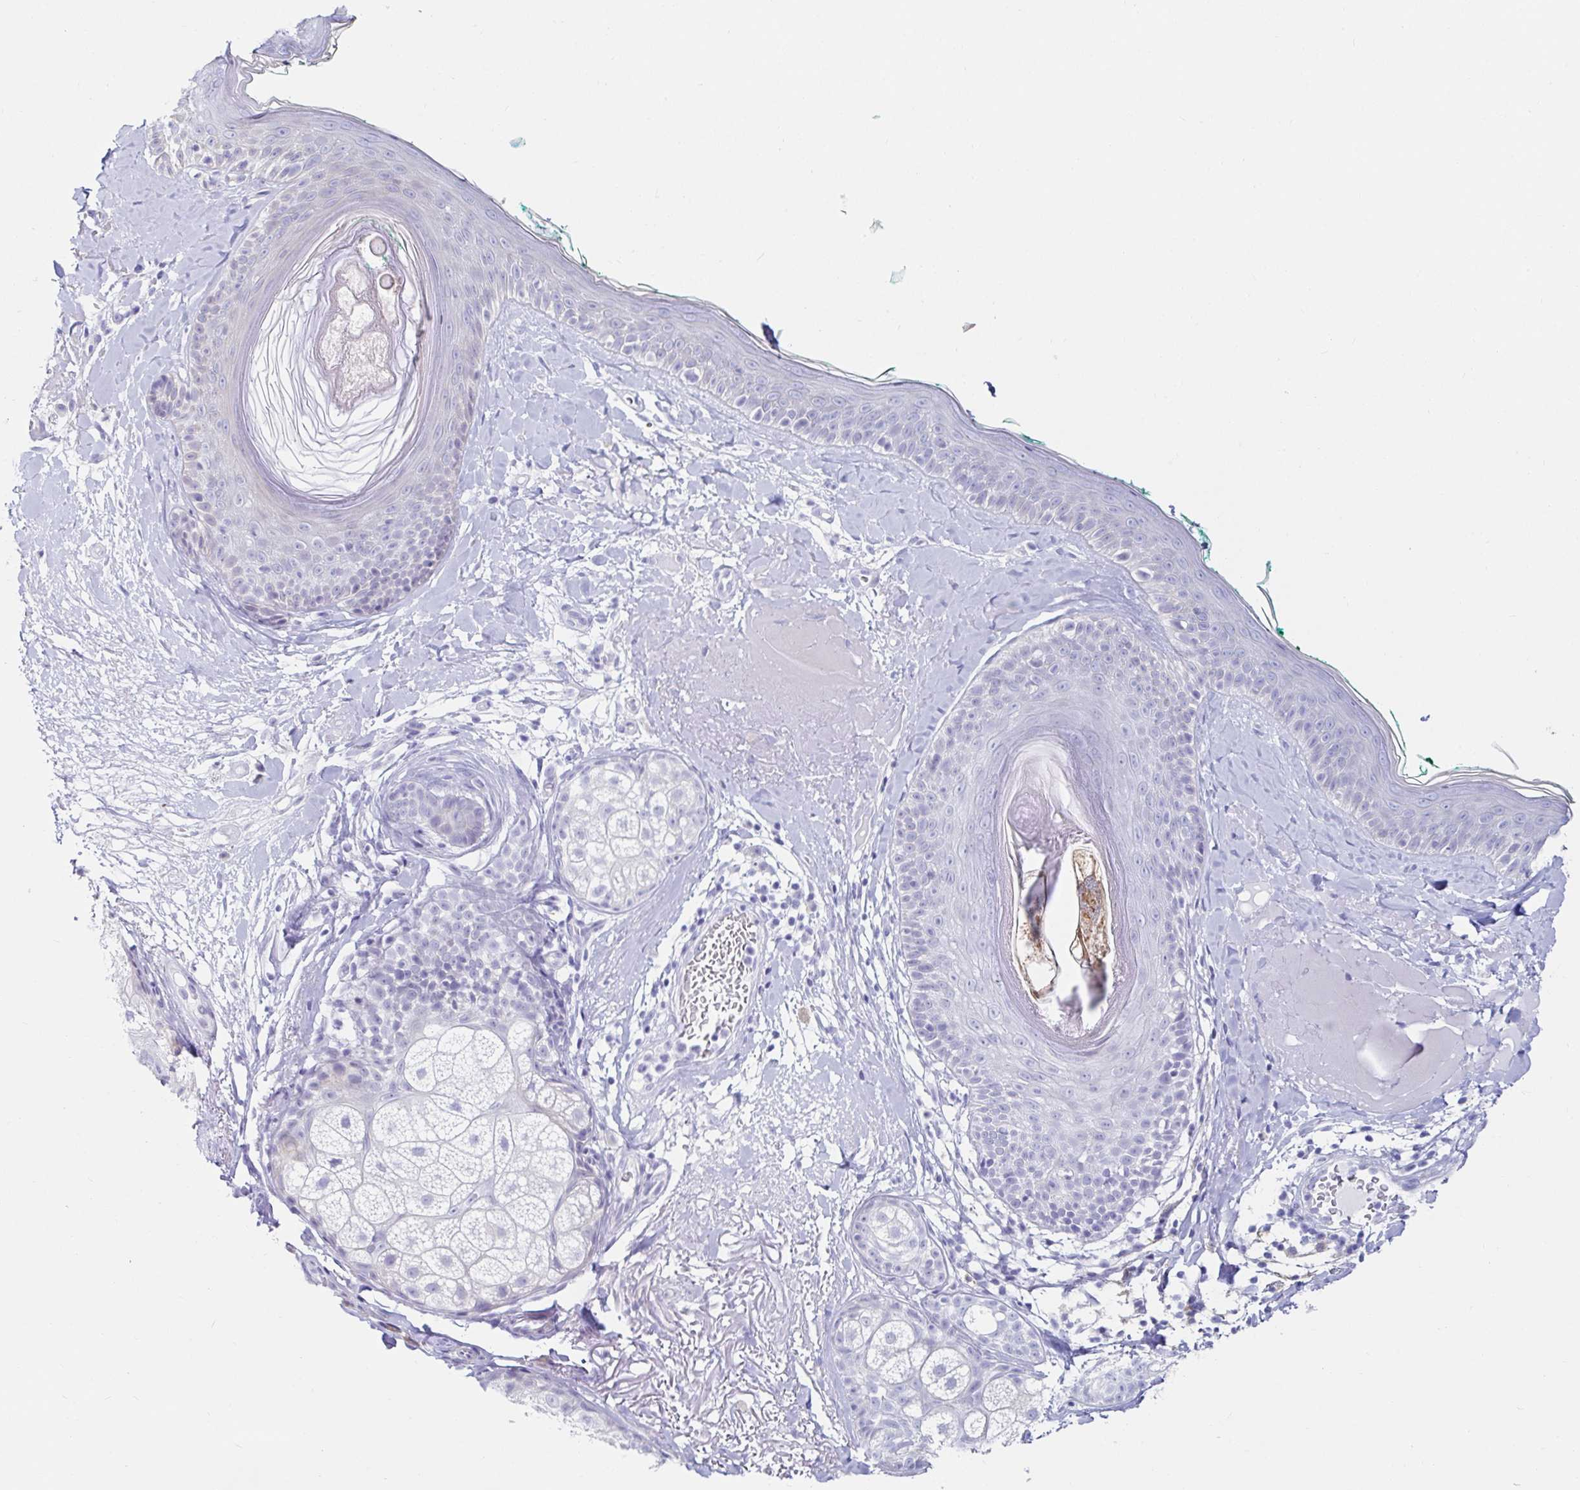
{"staining": {"intensity": "negative", "quantity": "none", "location": "none"}, "tissue": "skin", "cell_type": "Fibroblasts", "image_type": "normal", "snomed": [{"axis": "morphology", "description": "Normal tissue, NOS"}, {"axis": "topography", "description": "Skin"}], "caption": "Human skin stained for a protein using IHC shows no staining in fibroblasts.", "gene": "C4orf17", "patient": {"sex": "male", "age": 73}}